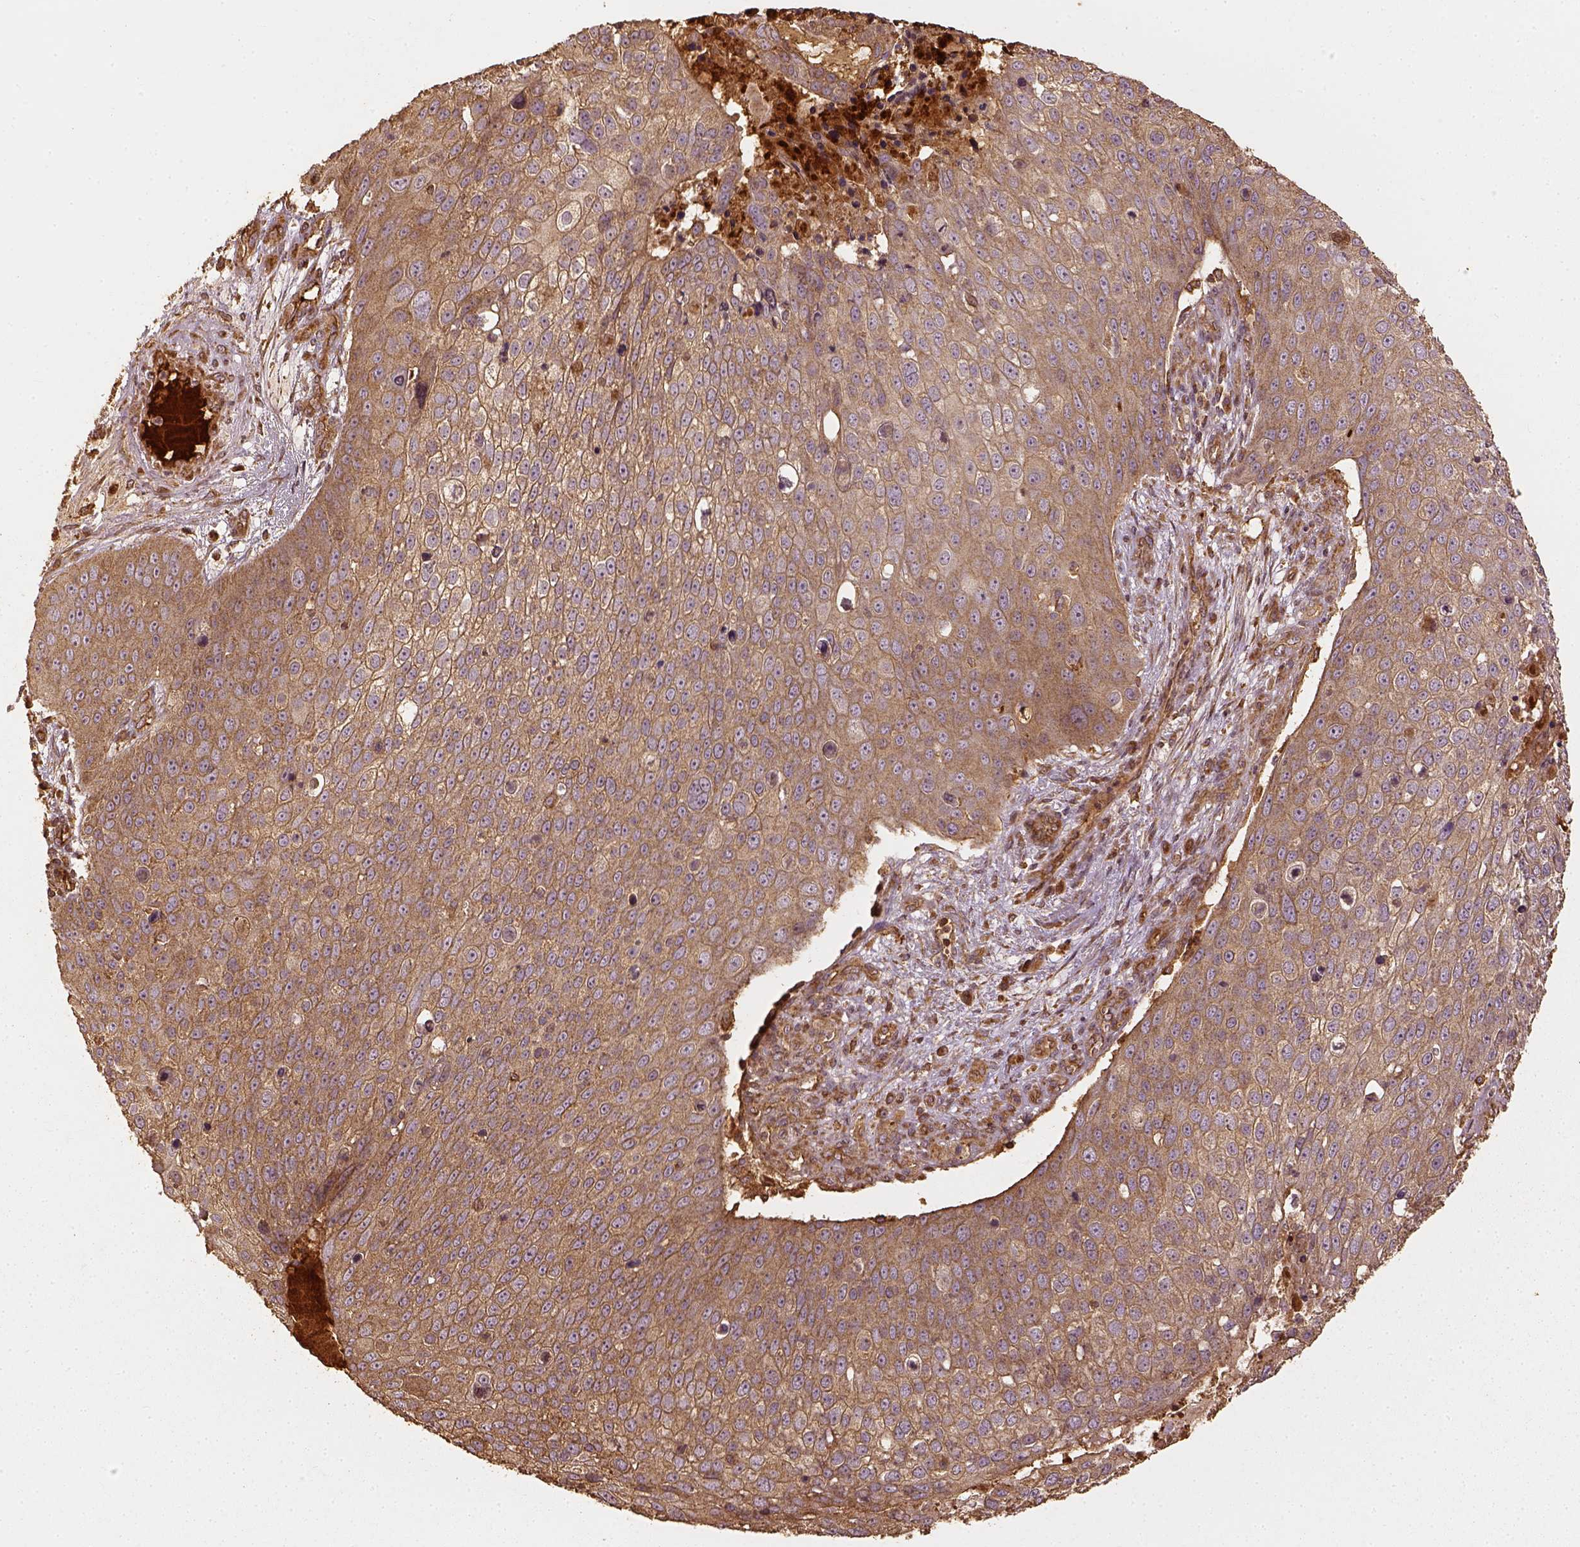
{"staining": {"intensity": "moderate", "quantity": ">75%", "location": "cytoplasmic/membranous"}, "tissue": "skin cancer", "cell_type": "Tumor cells", "image_type": "cancer", "snomed": [{"axis": "morphology", "description": "Squamous cell carcinoma, NOS"}, {"axis": "topography", "description": "Skin"}], "caption": "Immunohistochemistry (IHC) micrograph of neoplastic tissue: skin cancer (squamous cell carcinoma) stained using immunohistochemistry (IHC) reveals medium levels of moderate protein expression localized specifically in the cytoplasmic/membranous of tumor cells, appearing as a cytoplasmic/membranous brown color.", "gene": "VEGFA", "patient": {"sex": "male", "age": 71}}